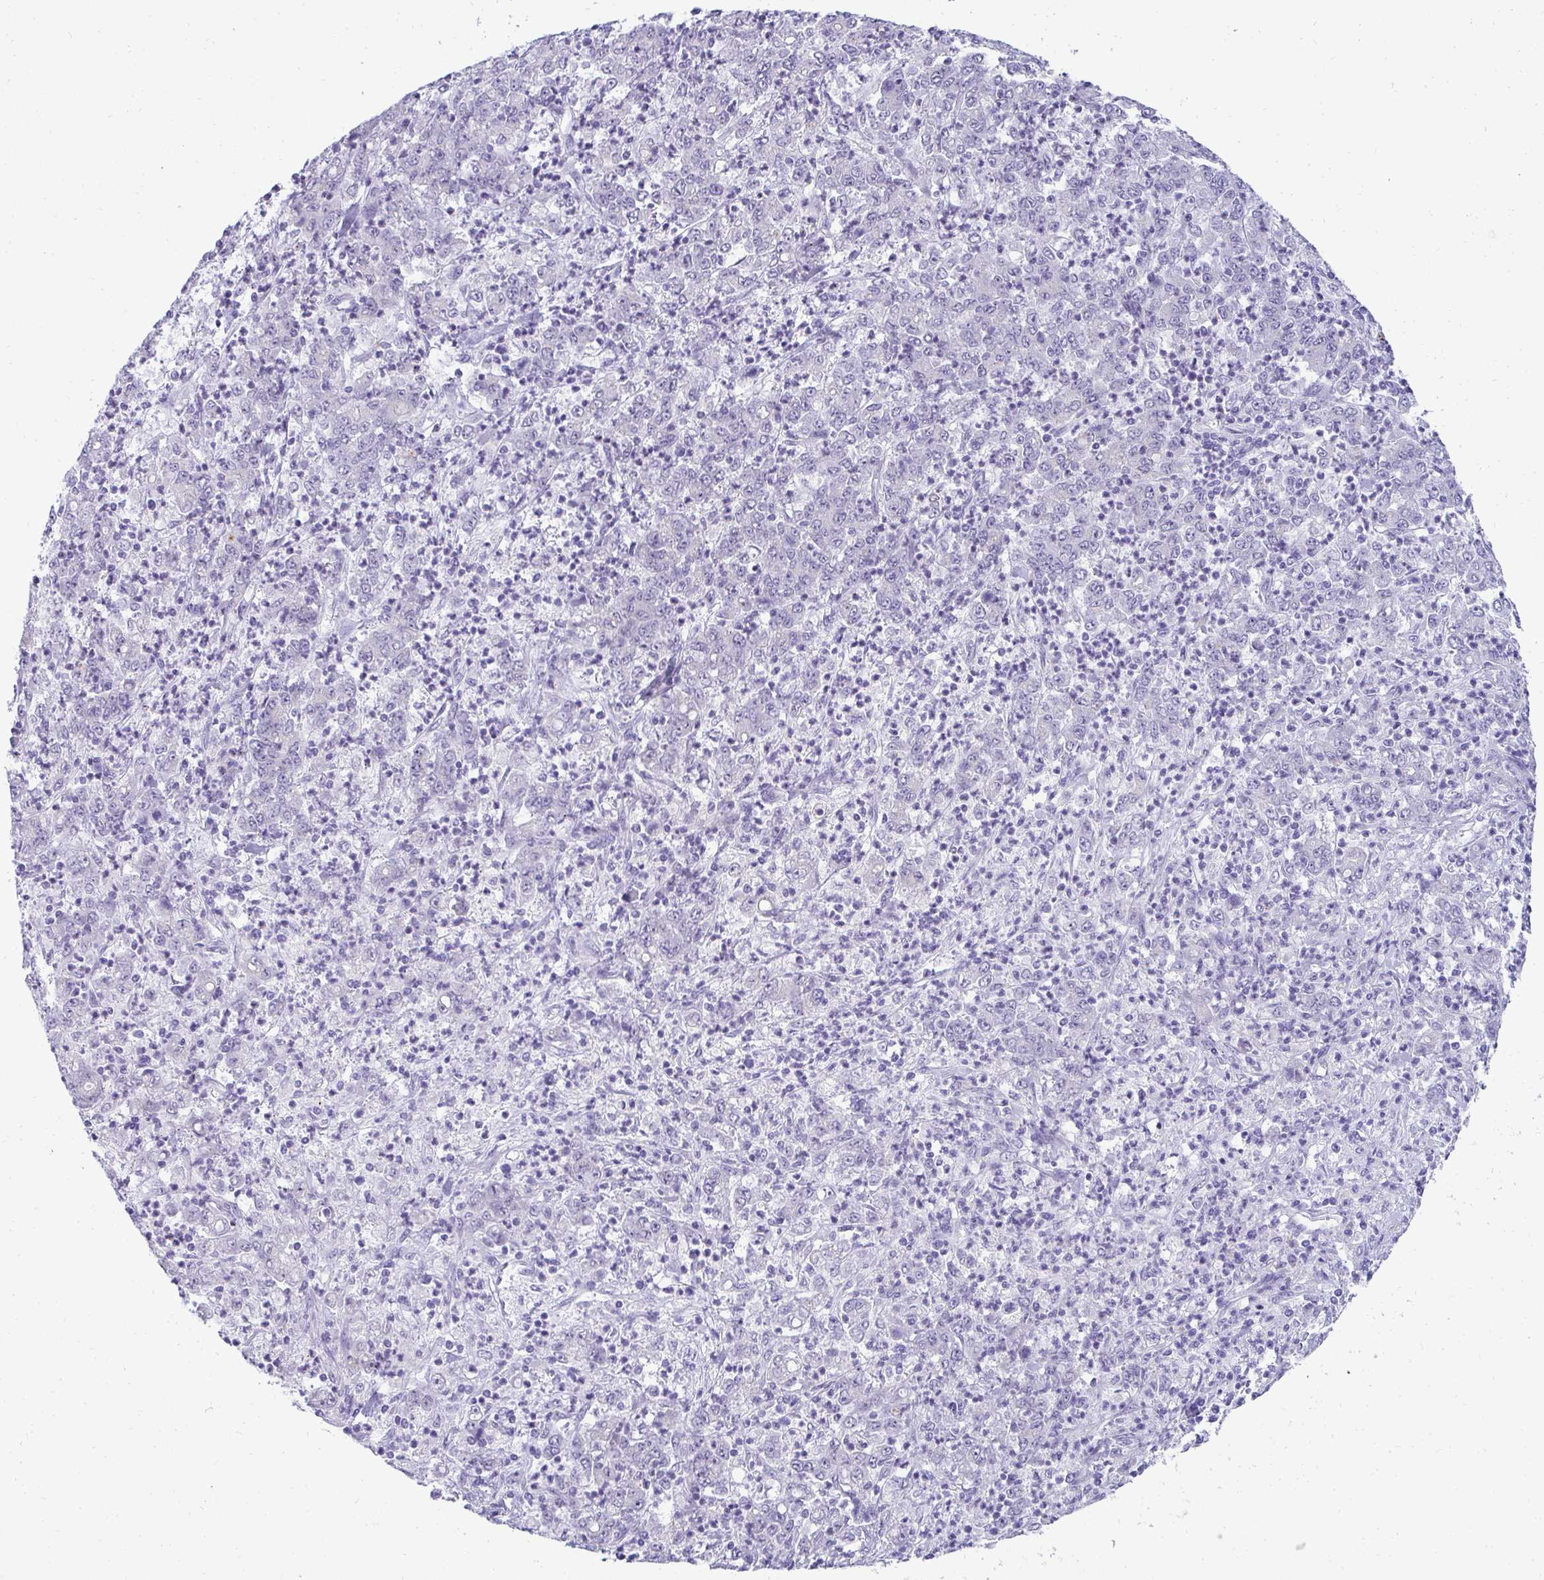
{"staining": {"intensity": "negative", "quantity": "none", "location": "none"}, "tissue": "stomach cancer", "cell_type": "Tumor cells", "image_type": "cancer", "snomed": [{"axis": "morphology", "description": "Adenocarcinoma, NOS"}, {"axis": "topography", "description": "Stomach, lower"}], "caption": "The micrograph reveals no significant expression in tumor cells of stomach adenocarcinoma.", "gene": "AK5", "patient": {"sex": "female", "age": 71}}